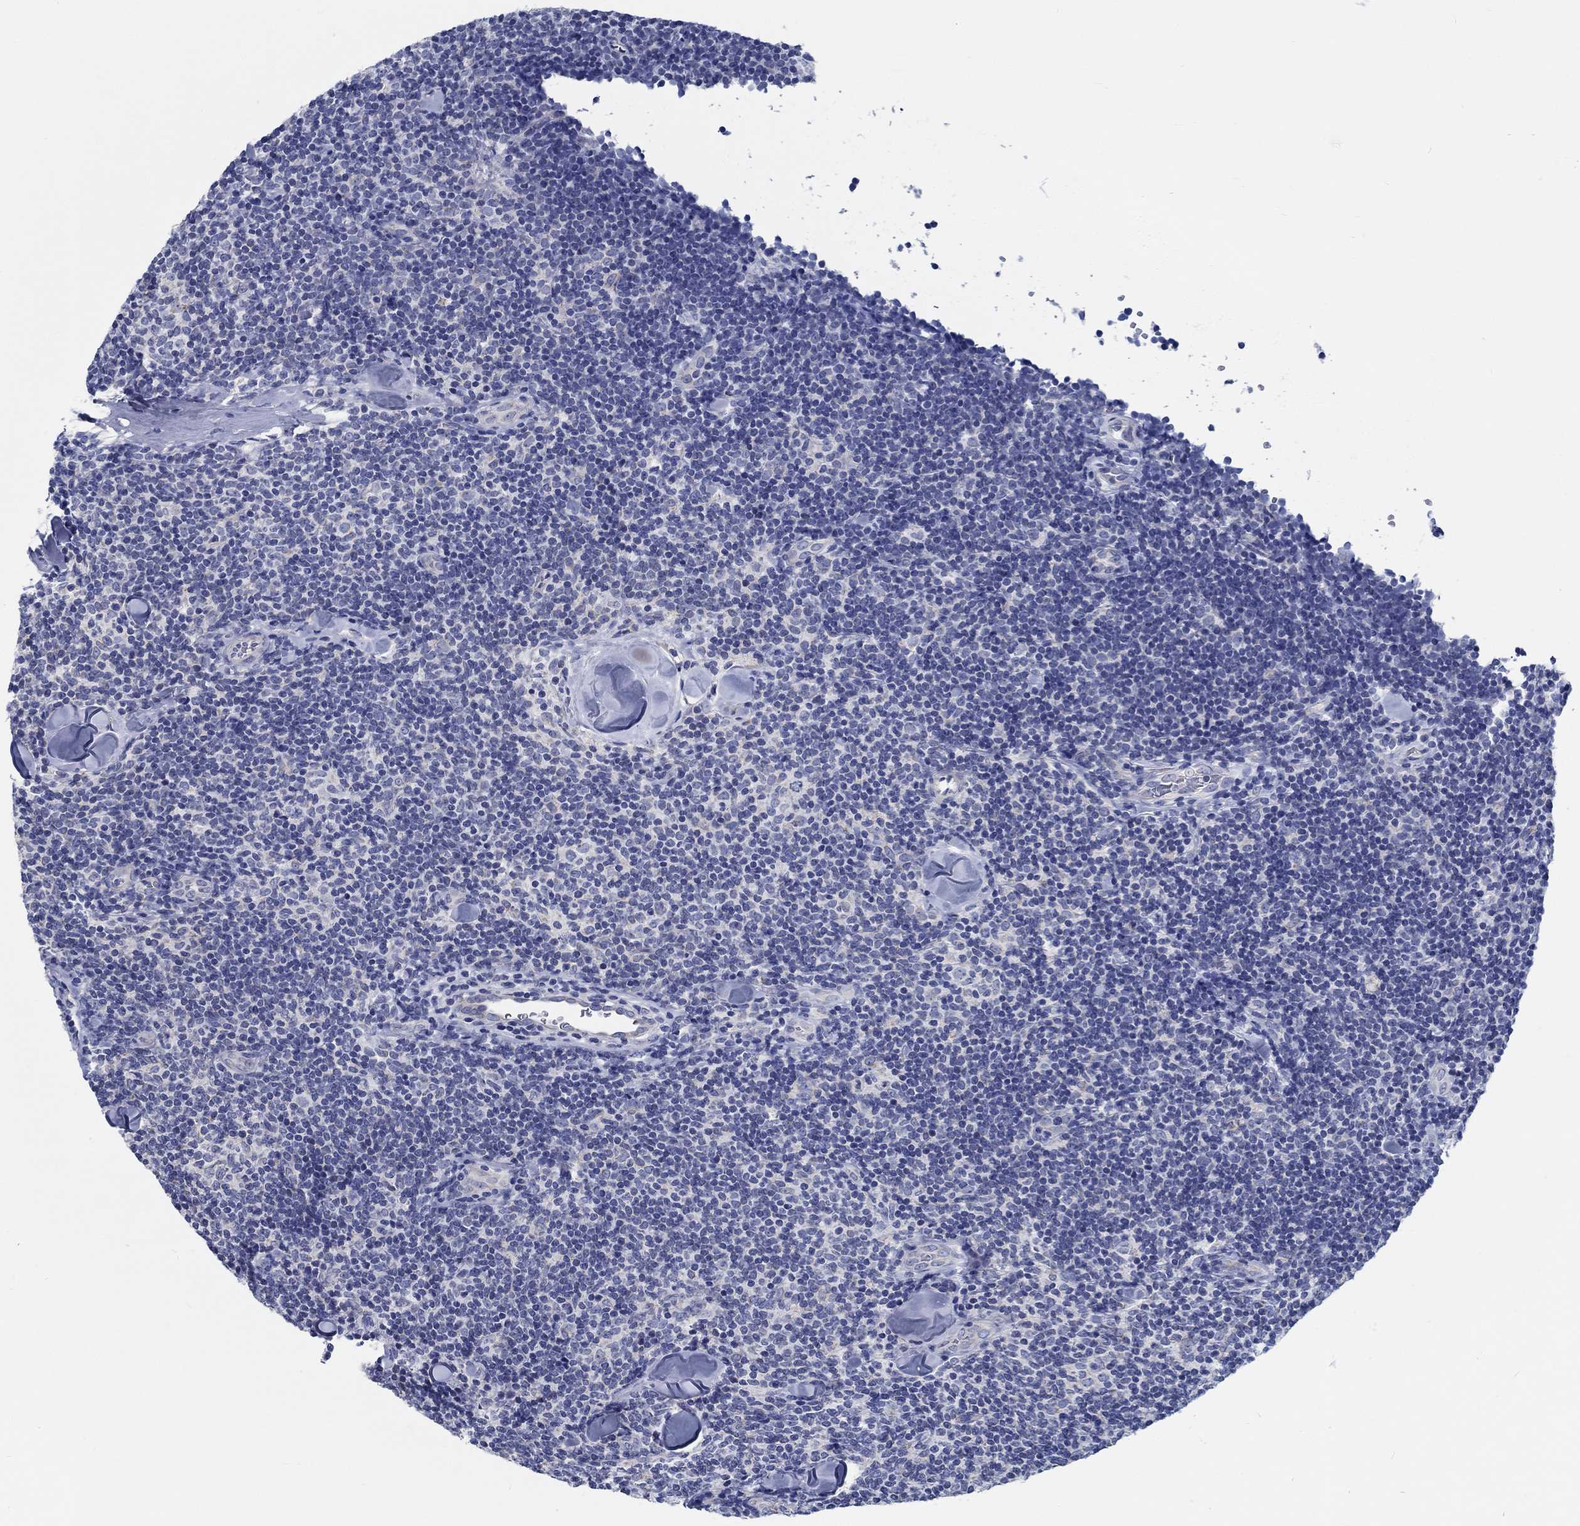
{"staining": {"intensity": "negative", "quantity": "none", "location": "none"}, "tissue": "lymphoma", "cell_type": "Tumor cells", "image_type": "cancer", "snomed": [{"axis": "morphology", "description": "Malignant lymphoma, non-Hodgkin's type, Low grade"}, {"axis": "topography", "description": "Lymph node"}], "caption": "Human malignant lymphoma, non-Hodgkin's type (low-grade) stained for a protein using immunohistochemistry shows no staining in tumor cells.", "gene": "MYBPC1", "patient": {"sex": "female", "age": 56}}